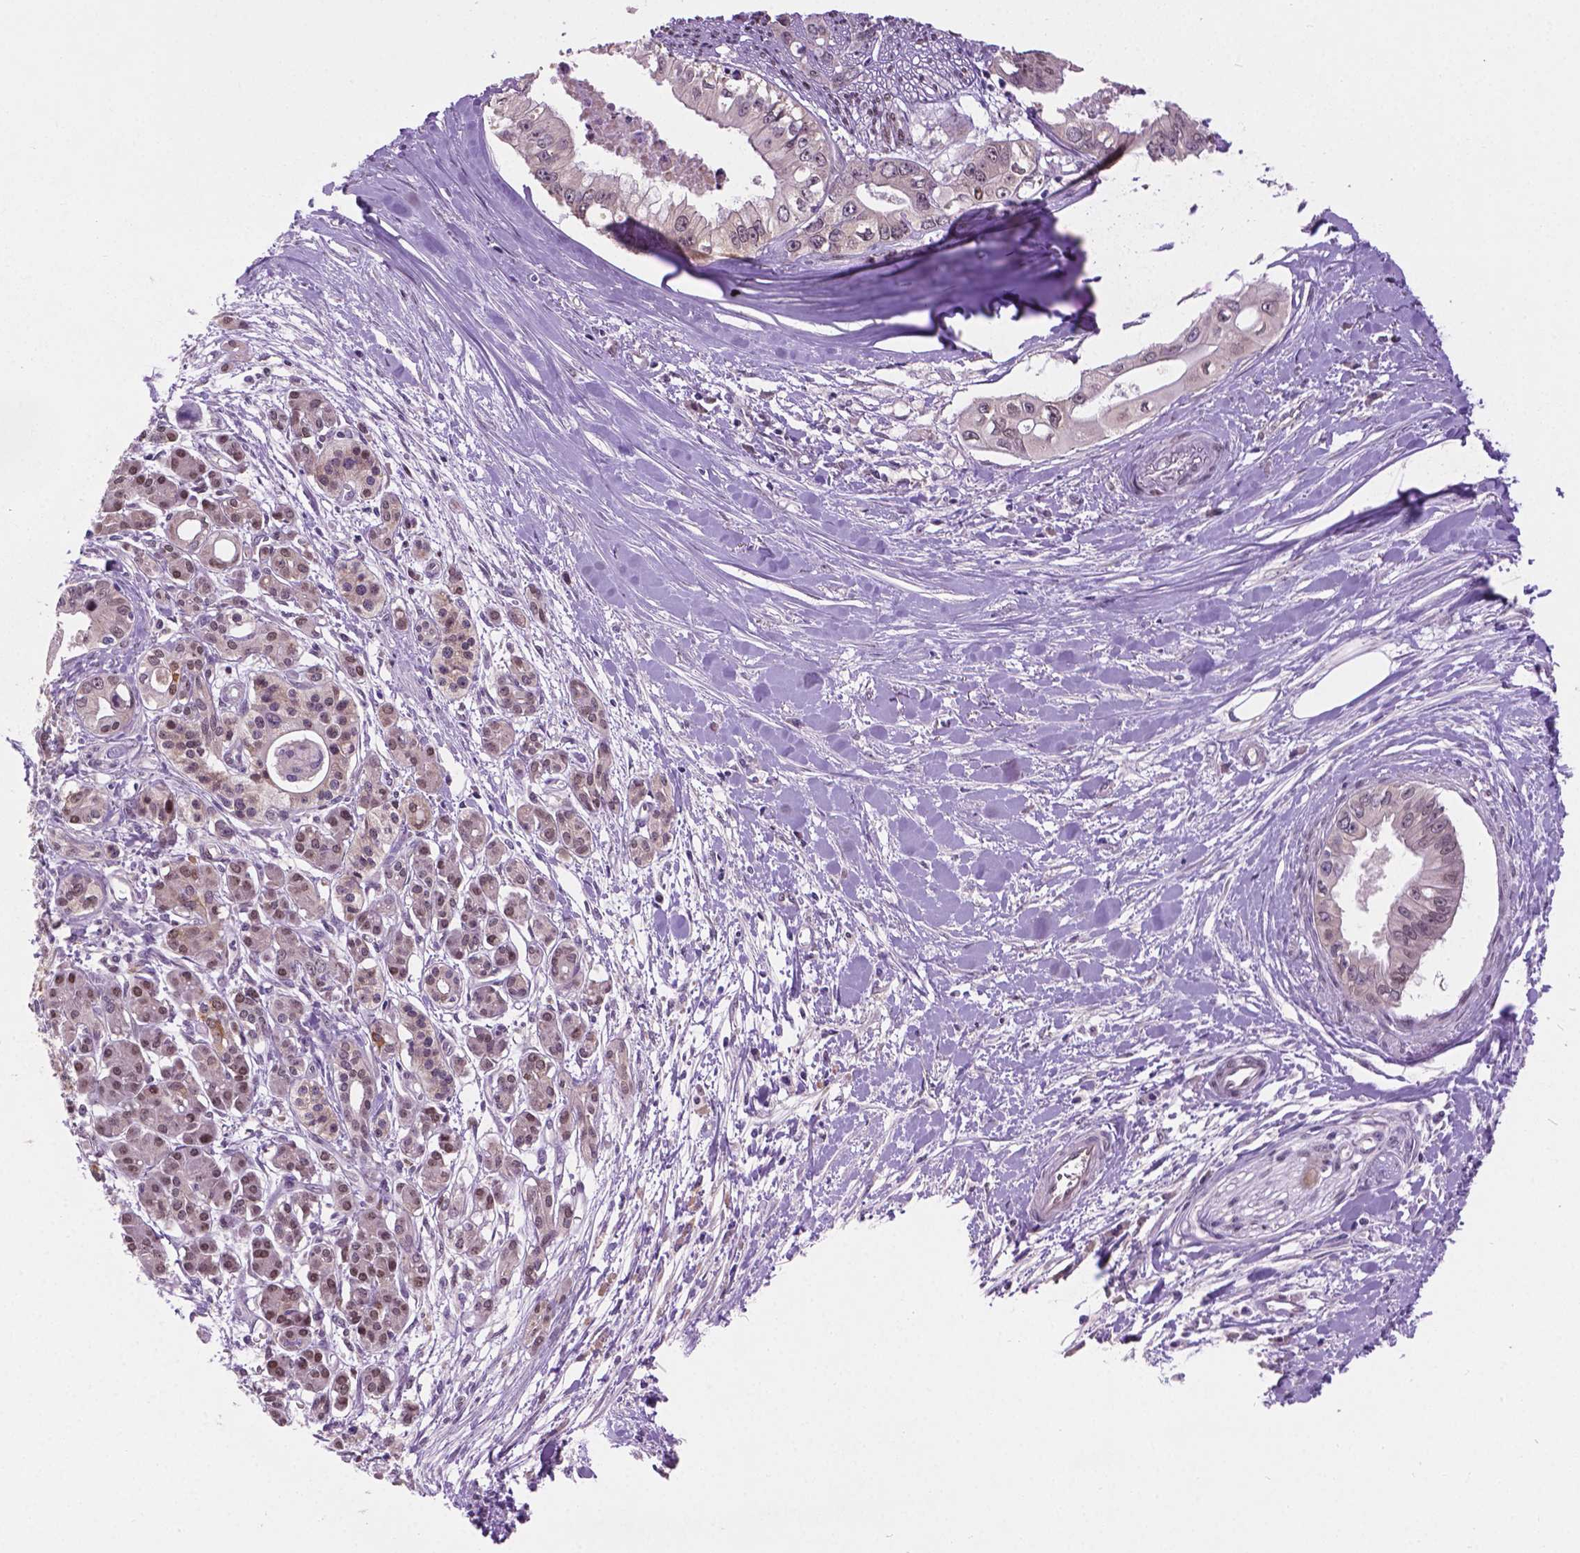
{"staining": {"intensity": "moderate", "quantity": "<25%", "location": "nuclear"}, "tissue": "pancreatic cancer", "cell_type": "Tumor cells", "image_type": "cancer", "snomed": [{"axis": "morphology", "description": "Adenocarcinoma, NOS"}, {"axis": "topography", "description": "Pancreas"}], "caption": "IHC staining of pancreatic adenocarcinoma, which displays low levels of moderate nuclear positivity in about <25% of tumor cells indicating moderate nuclear protein staining. The staining was performed using DAB (brown) for protein detection and nuclei were counterstained in hematoxylin (blue).", "gene": "IRF6", "patient": {"sex": "male", "age": 60}}